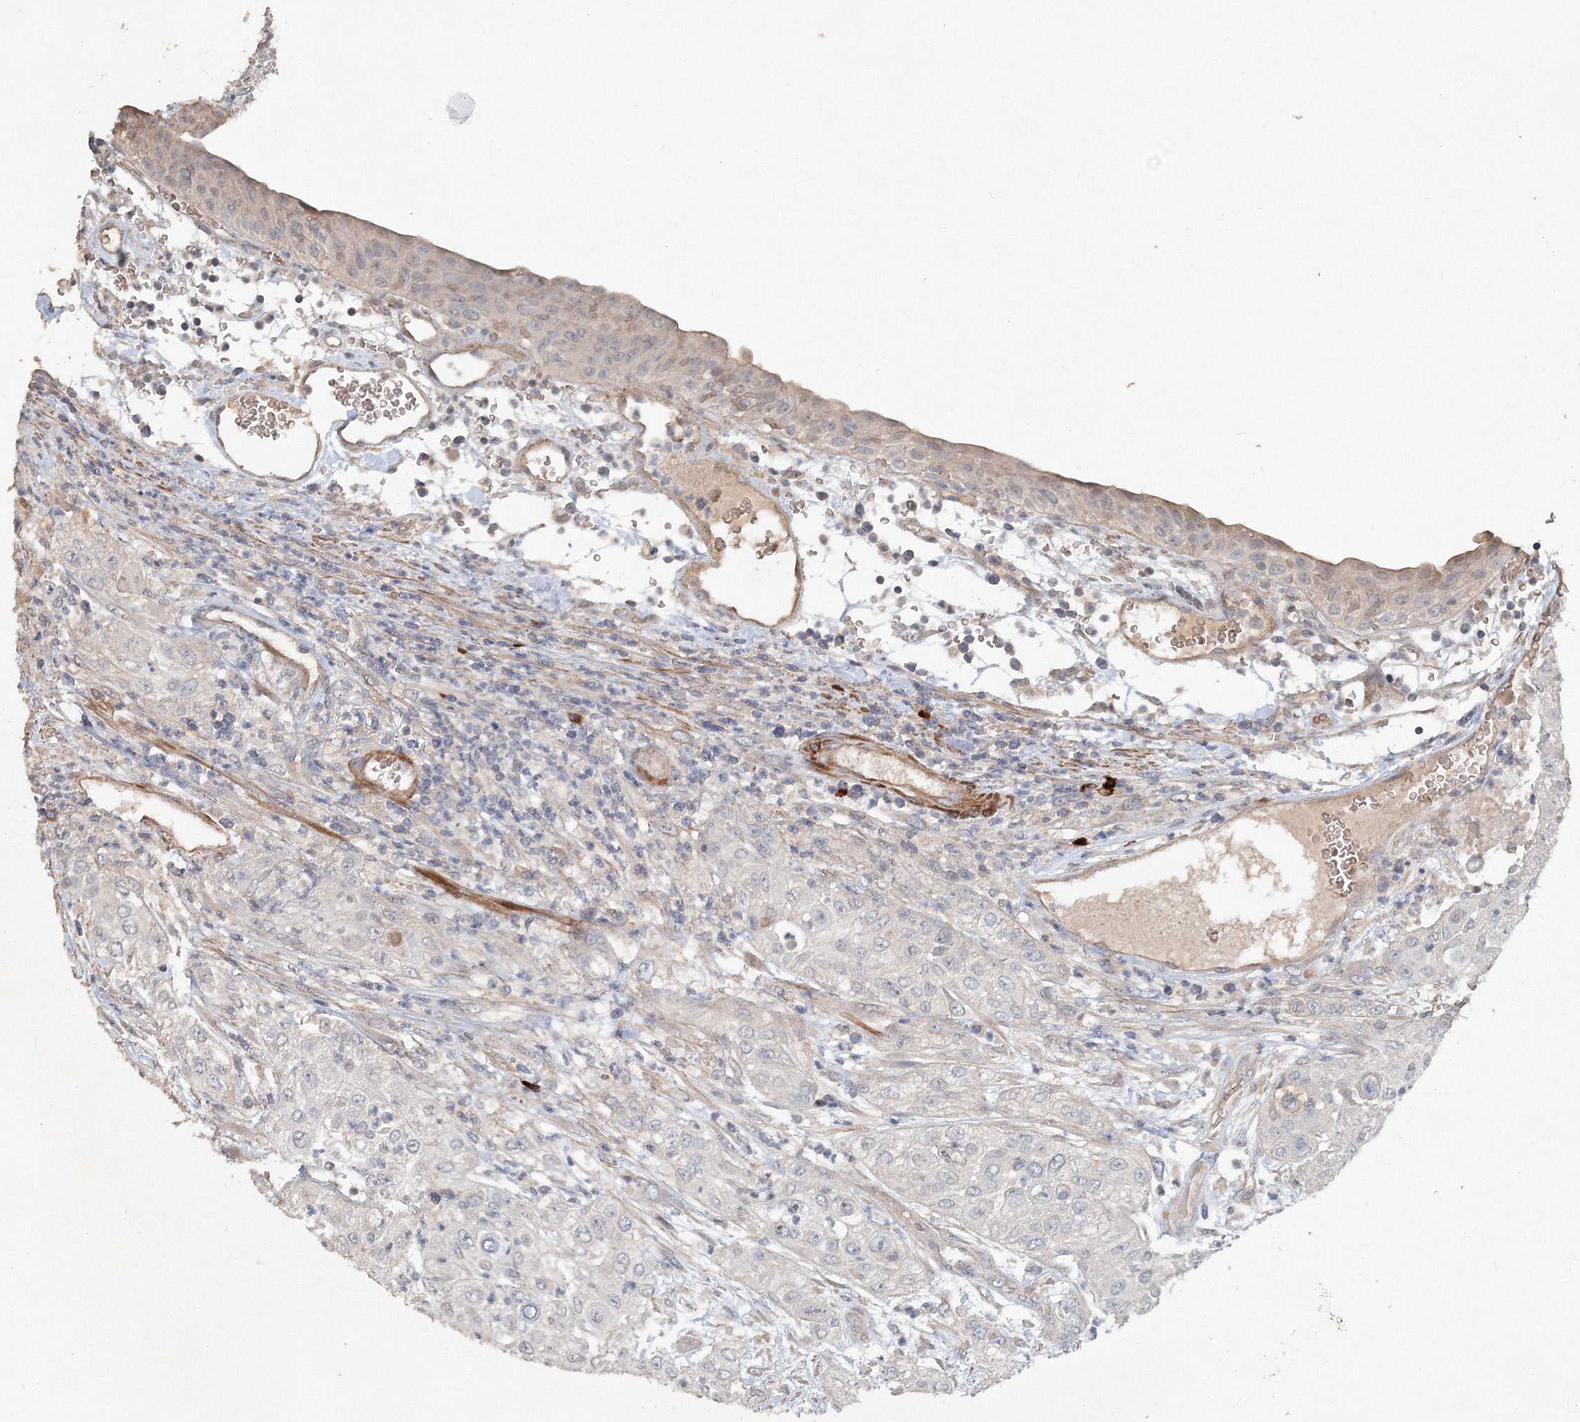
{"staining": {"intensity": "negative", "quantity": "none", "location": "none"}, "tissue": "urothelial cancer", "cell_type": "Tumor cells", "image_type": "cancer", "snomed": [{"axis": "morphology", "description": "Urothelial carcinoma, High grade"}, {"axis": "topography", "description": "Urinary bladder"}], "caption": "Image shows no protein positivity in tumor cells of urothelial carcinoma (high-grade) tissue.", "gene": "NALF2", "patient": {"sex": "female", "age": 79}}